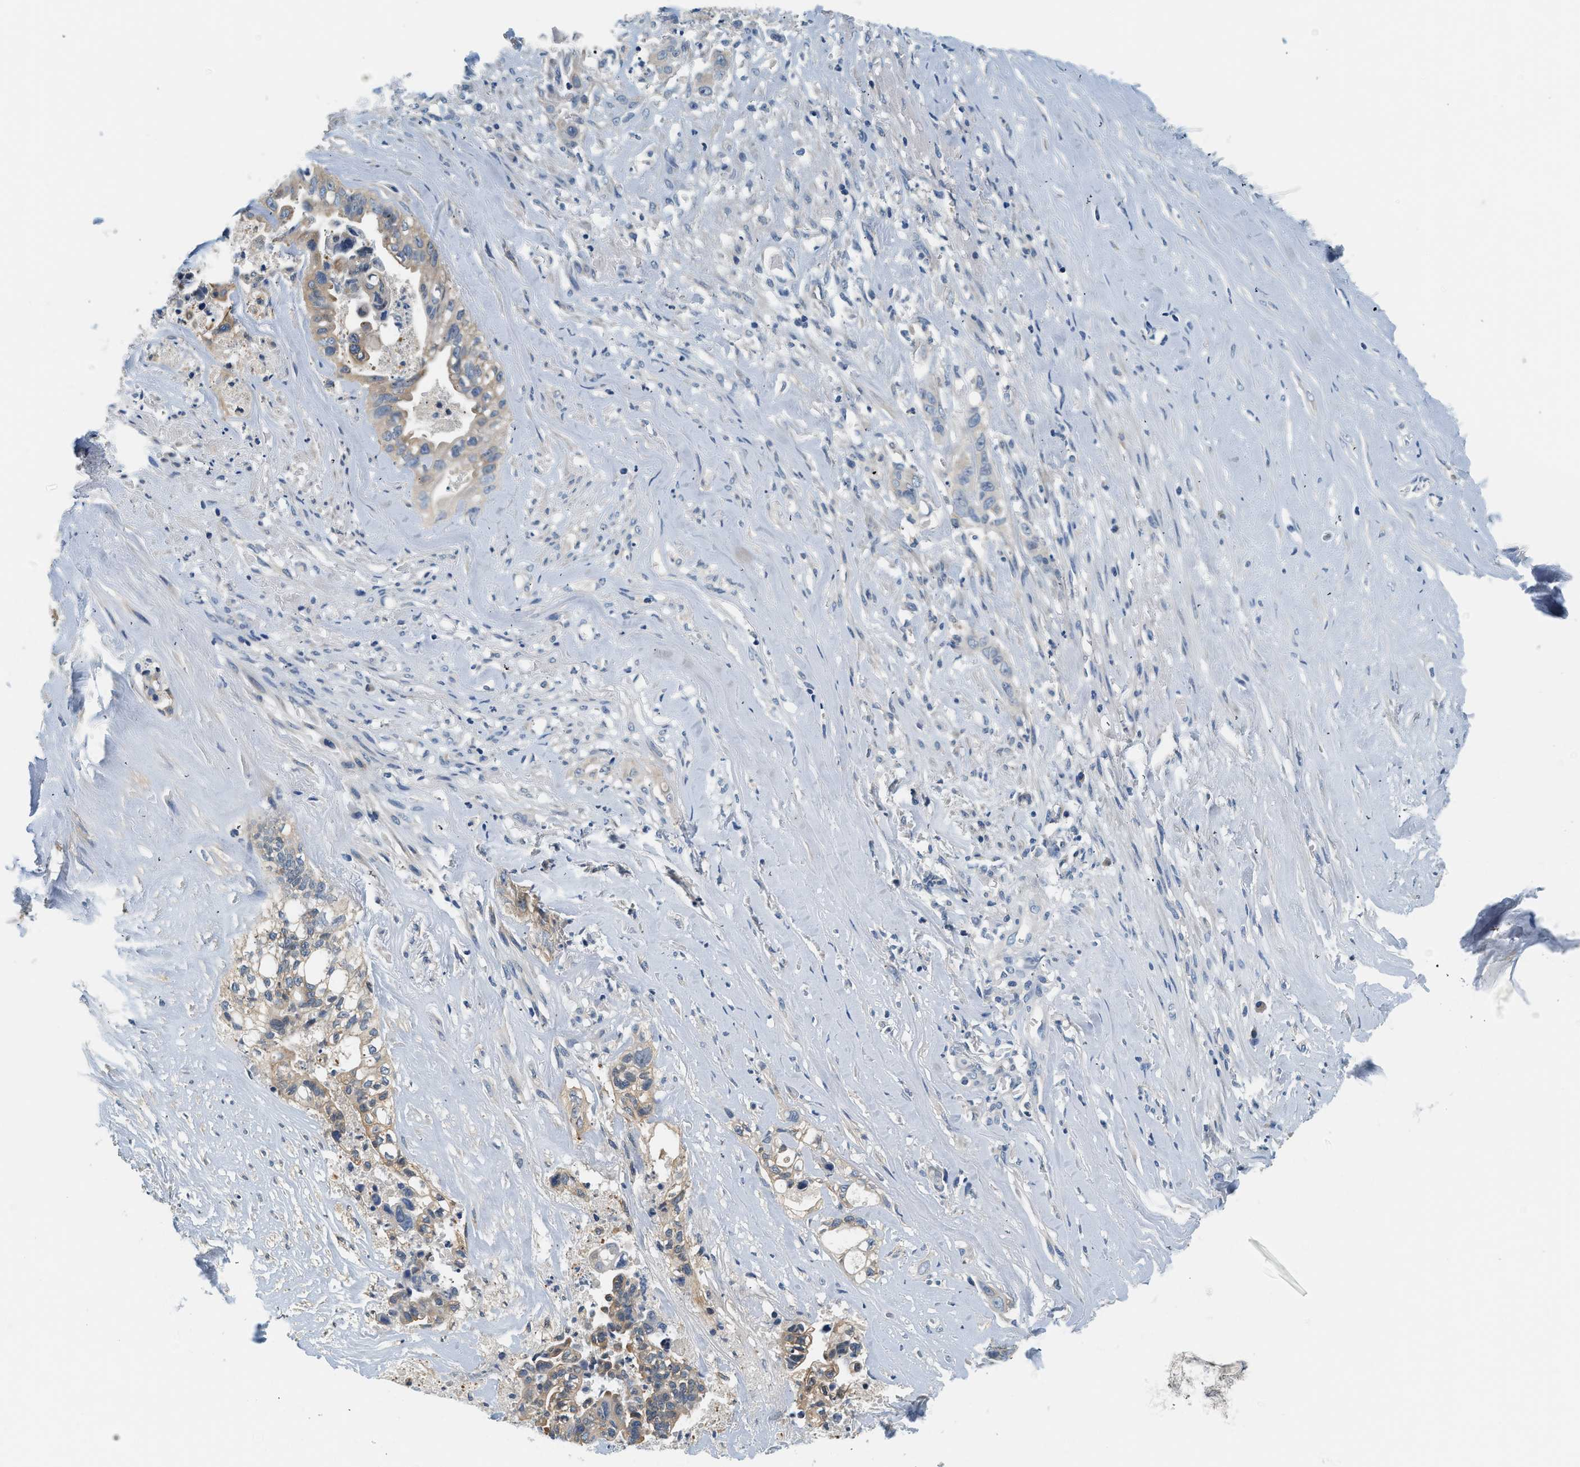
{"staining": {"intensity": "weak", "quantity": "25%-75%", "location": "cytoplasmic/membranous"}, "tissue": "liver cancer", "cell_type": "Tumor cells", "image_type": "cancer", "snomed": [{"axis": "morphology", "description": "Cholangiocarcinoma"}, {"axis": "topography", "description": "Liver"}], "caption": "IHC staining of liver cancer, which reveals low levels of weak cytoplasmic/membranous expression in about 25%-75% of tumor cells indicating weak cytoplasmic/membranous protein staining. The staining was performed using DAB (brown) for protein detection and nuclei were counterstained in hematoxylin (blue).", "gene": "SLC35E1", "patient": {"sex": "female", "age": 70}}